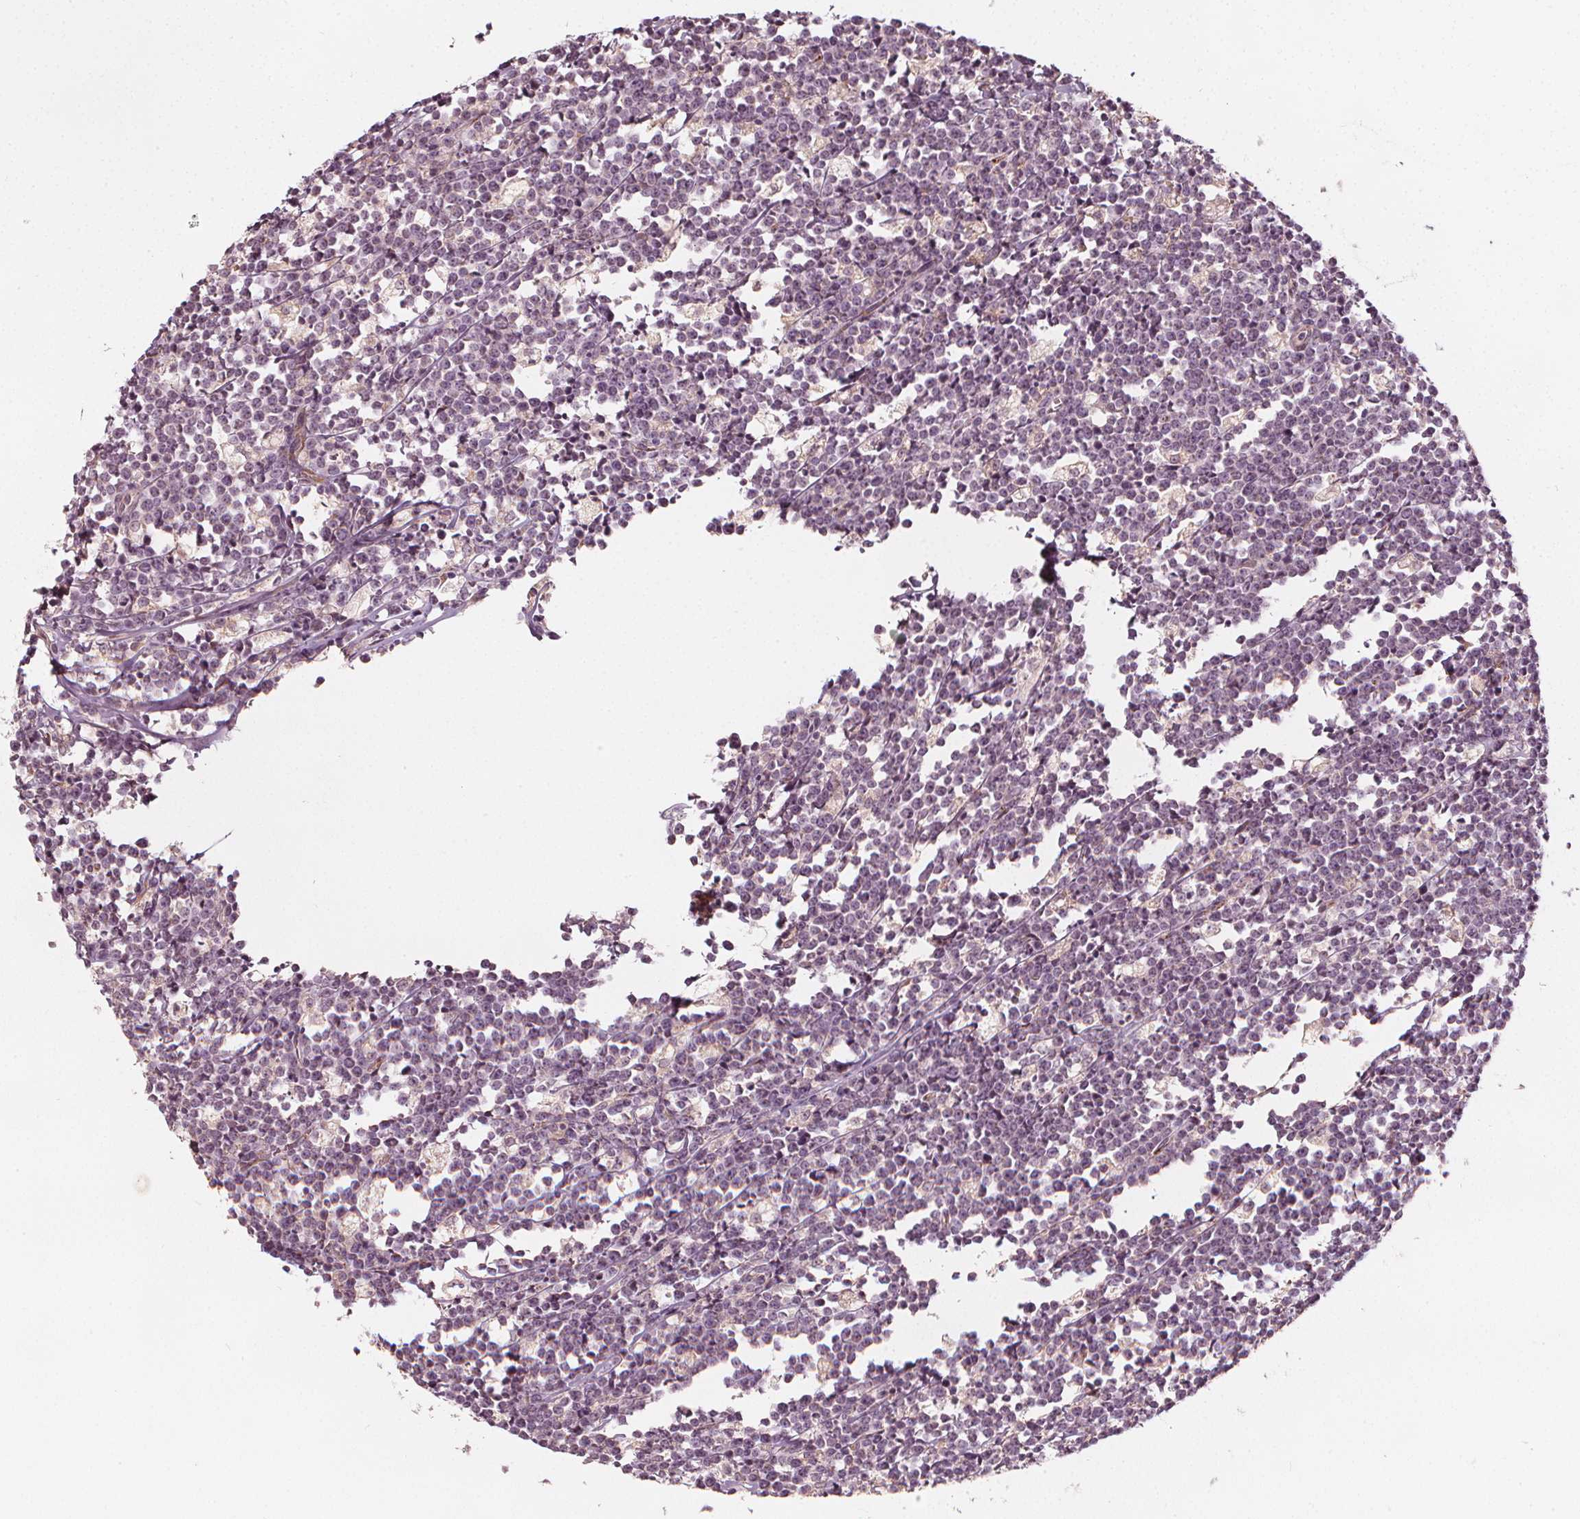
{"staining": {"intensity": "negative", "quantity": "none", "location": "none"}, "tissue": "lymphoma", "cell_type": "Tumor cells", "image_type": "cancer", "snomed": [{"axis": "morphology", "description": "Malignant lymphoma, non-Hodgkin's type, High grade"}, {"axis": "topography", "description": "Small intestine"}], "caption": "Immunohistochemical staining of human lymphoma shows no significant staining in tumor cells.", "gene": "NPC1L1", "patient": {"sex": "female", "age": 56}}